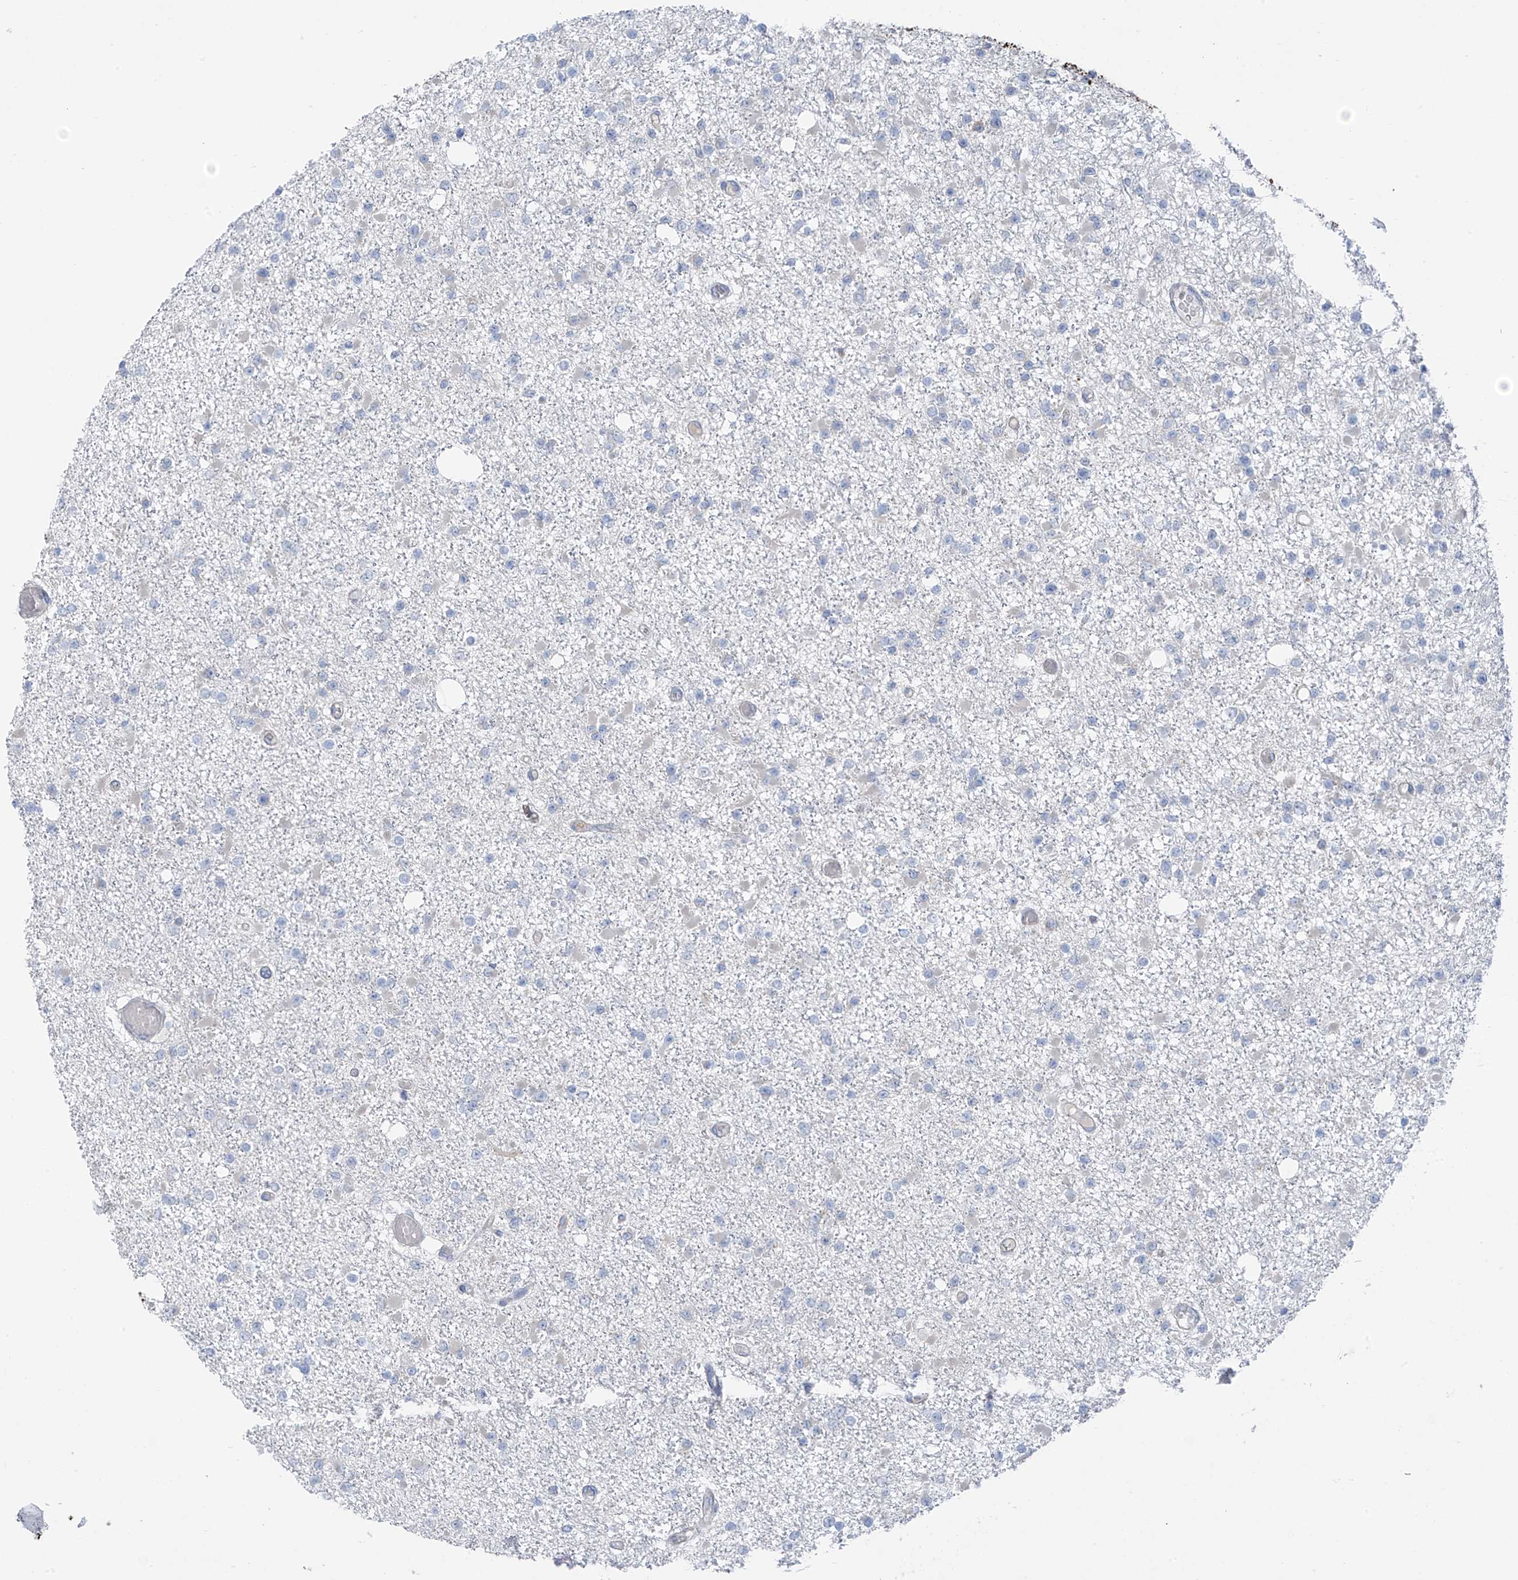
{"staining": {"intensity": "negative", "quantity": "none", "location": "none"}, "tissue": "glioma", "cell_type": "Tumor cells", "image_type": "cancer", "snomed": [{"axis": "morphology", "description": "Glioma, malignant, Low grade"}, {"axis": "topography", "description": "Brain"}], "caption": "Immunohistochemistry histopathology image of human malignant glioma (low-grade) stained for a protein (brown), which shows no positivity in tumor cells. Nuclei are stained in blue.", "gene": "ZNF793", "patient": {"sex": "female", "age": 22}}